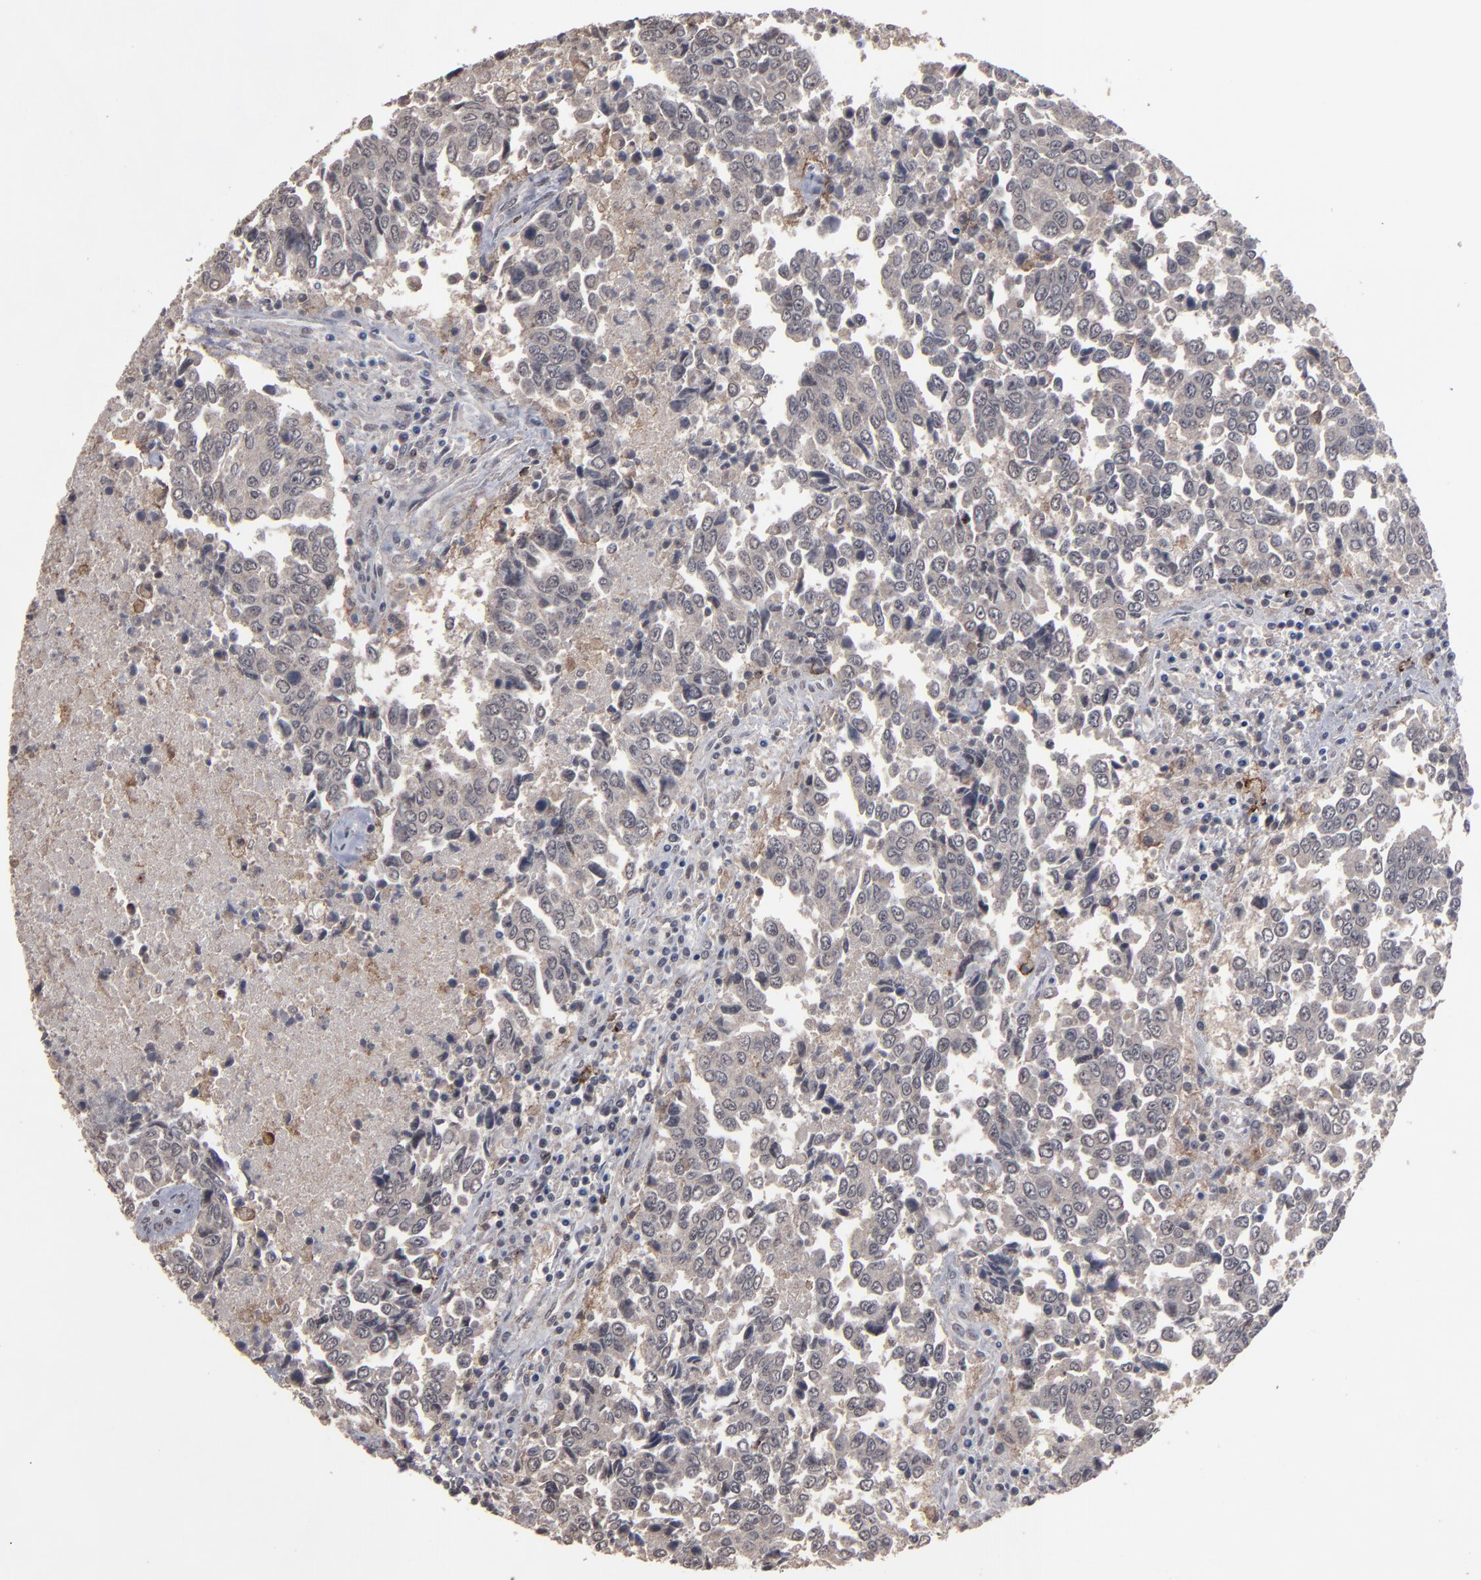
{"staining": {"intensity": "weak", "quantity": ">75%", "location": "cytoplasmic/membranous,nuclear"}, "tissue": "urothelial cancer", "cell_type": "Tumor cells", "image_type": "cancer", "snomed": [{"axis": "morphology", "description": "Urothelial carcinoma, High grade"}, {"axis": "topography", "description": "Urinary bladder"}], "caption": "Tumor cells exhibit weak cytoplasmic/membranous and nuclear positivity in approximately >75% of cells in urothelial cancer. The staining is performed using DAB brown chromogen to label protein expression. The nuclei are counter-stained blue using hematoxylin.", "gene": "SLC22A17", "patient": {"sex": "male", "age": 86}}